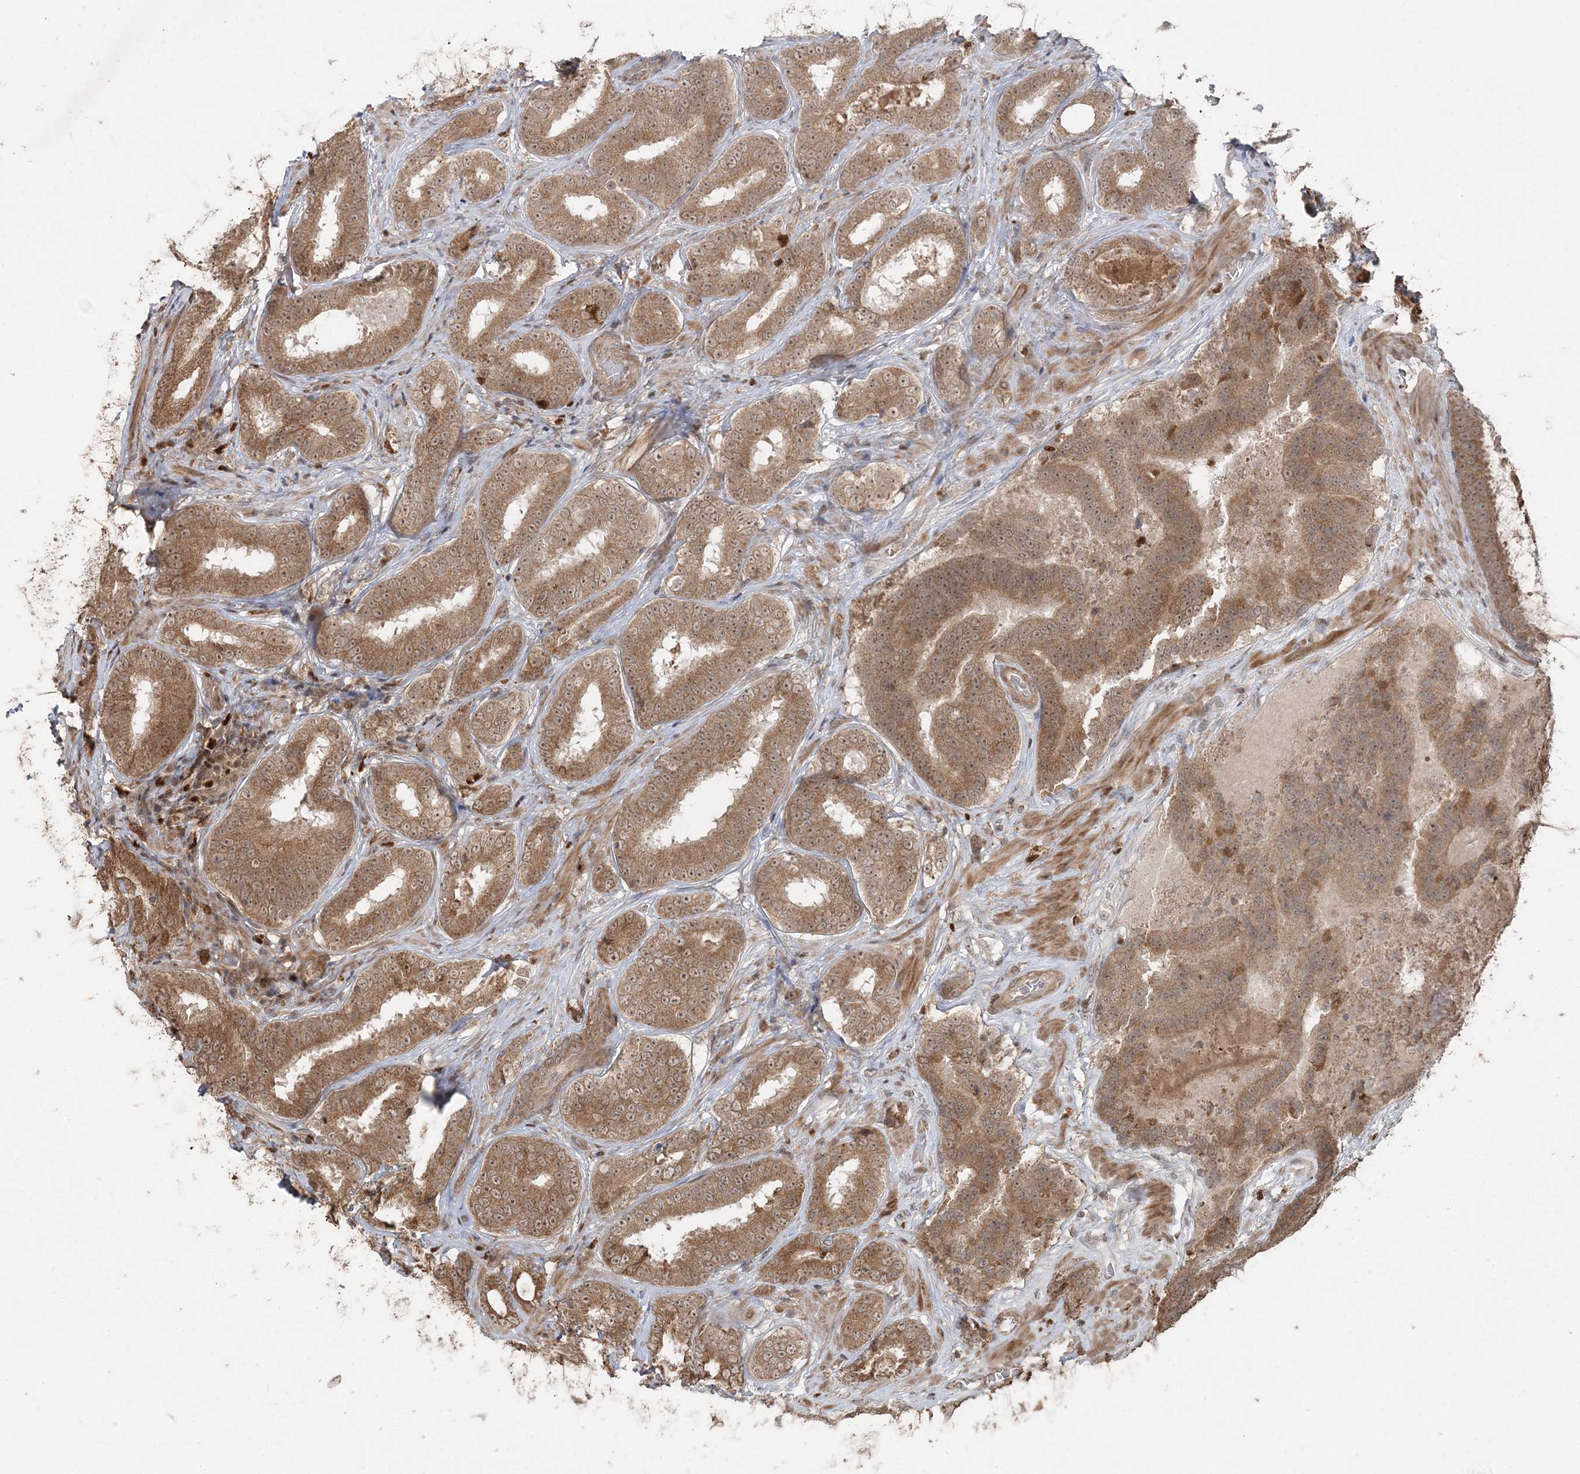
{"staining": {"intensity": "moderate", "quantity": ">75%", "location": "cytoplasmic/membranous"}, "tissue": "prostate cancer", "cell_type": "Tumor cells", "image_type": "cancer", "snomed": [{"axis": "morphology", "description": "Adenocarcinoma, High grade"}, {"axis": "topography", "description": "Prostate"}], "caption": "High-magnification brightfield microscopy of adenocarcinoma (high-grade) (prostate) stained with DAB (brown) and counterstained with hematoxylin (blue). tumor cells exhibit moderate cytoplasmic/membranous positivity is present in about>75% of cells.", "gene": "SLU7", "patient": {"sex": "male", "age": 57}}